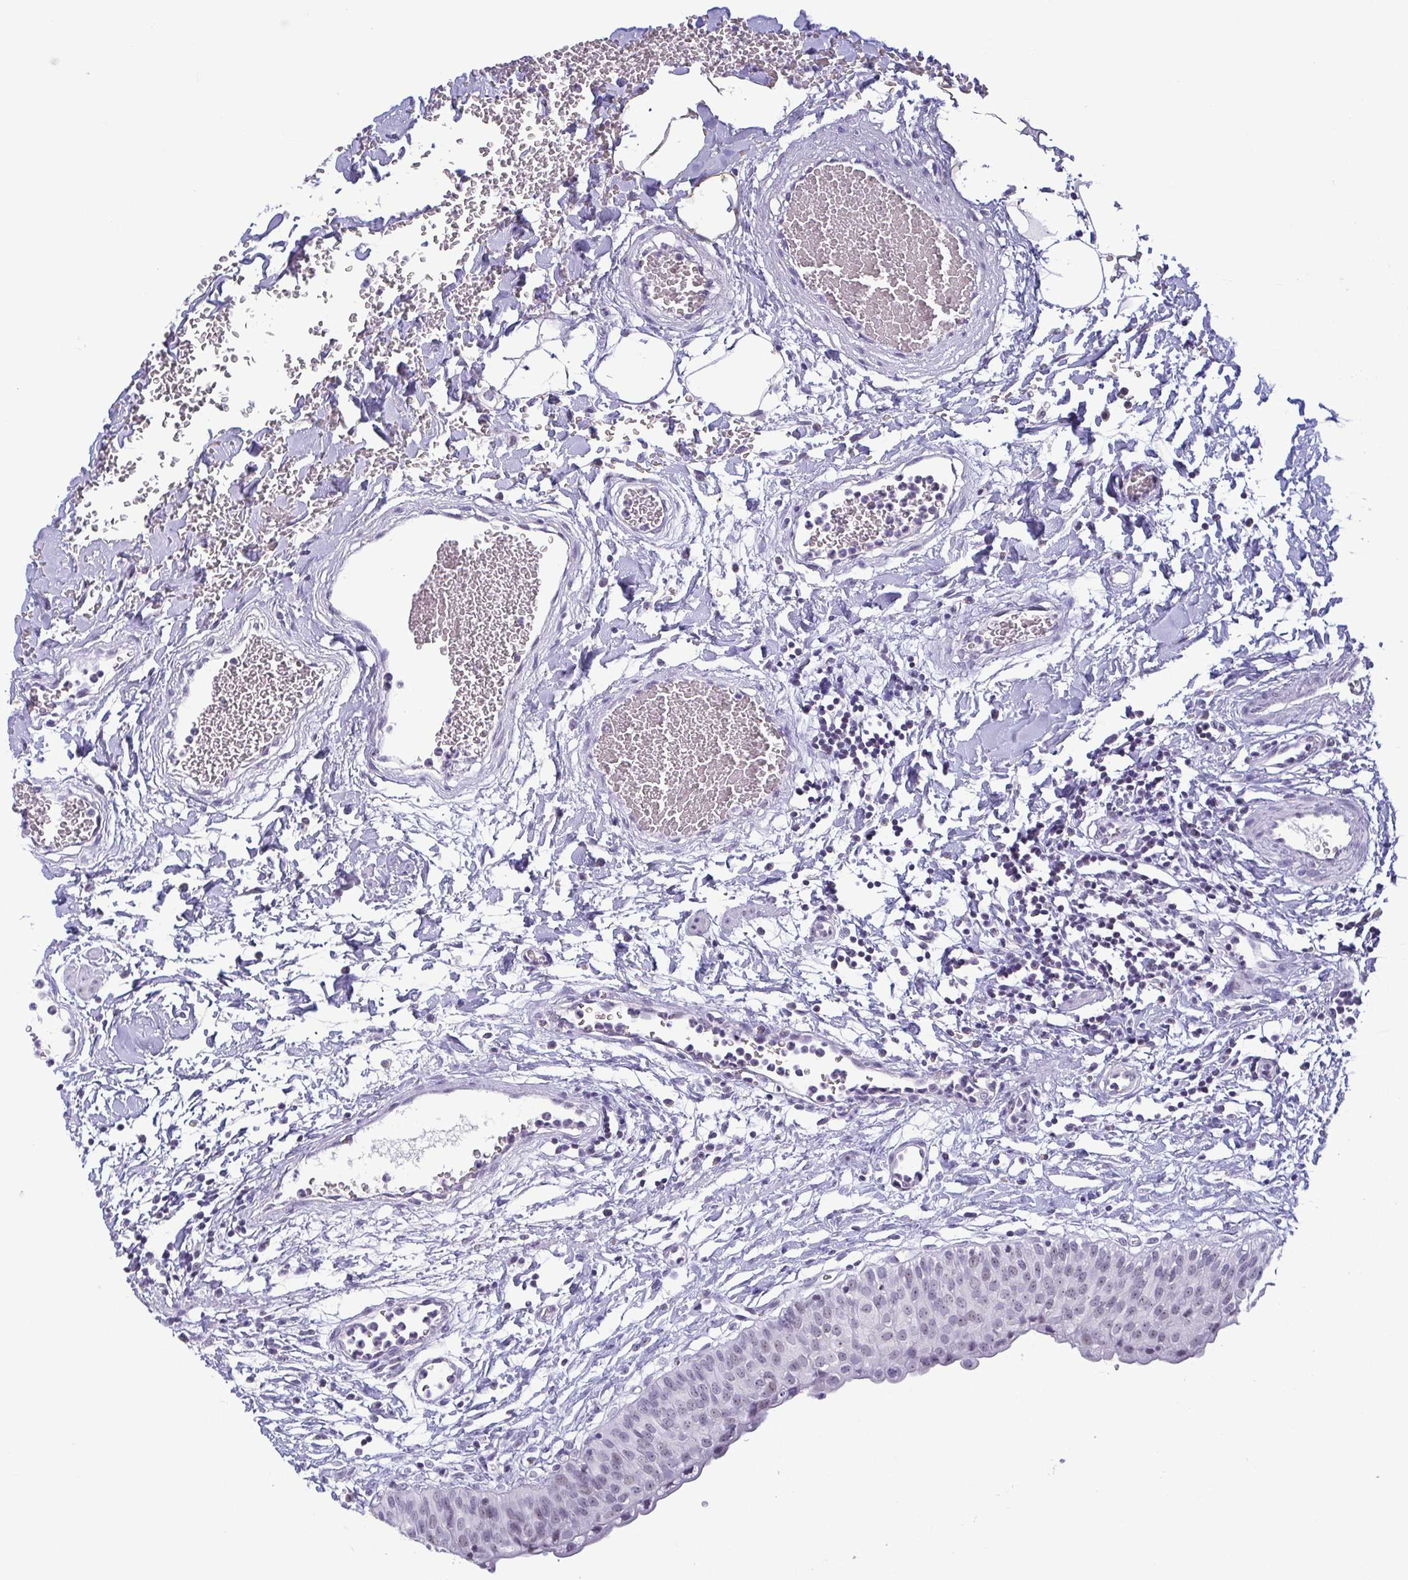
{"staining": {"intensity": "moderate", "quantity": "25%-75%", "location": "nuclear"}, "tissue": "urinary bladder", "cell_type": "Urothelial cells", "image_type": "normal", "snomed": [{"axis": "morphology", "description": "Normal tissue, NOS"}, {"axis": "topography", "description": "Urinary bladder"}], "caption": "IHC histopathology image of benign human urinary bladder stained for a protein (brown), which displays medium levels of moderate nuclear staining in approximately 25%-75% of urothelial cells.", "gene": "BZW1", "patient": {"sex": "male", "age": 55}}